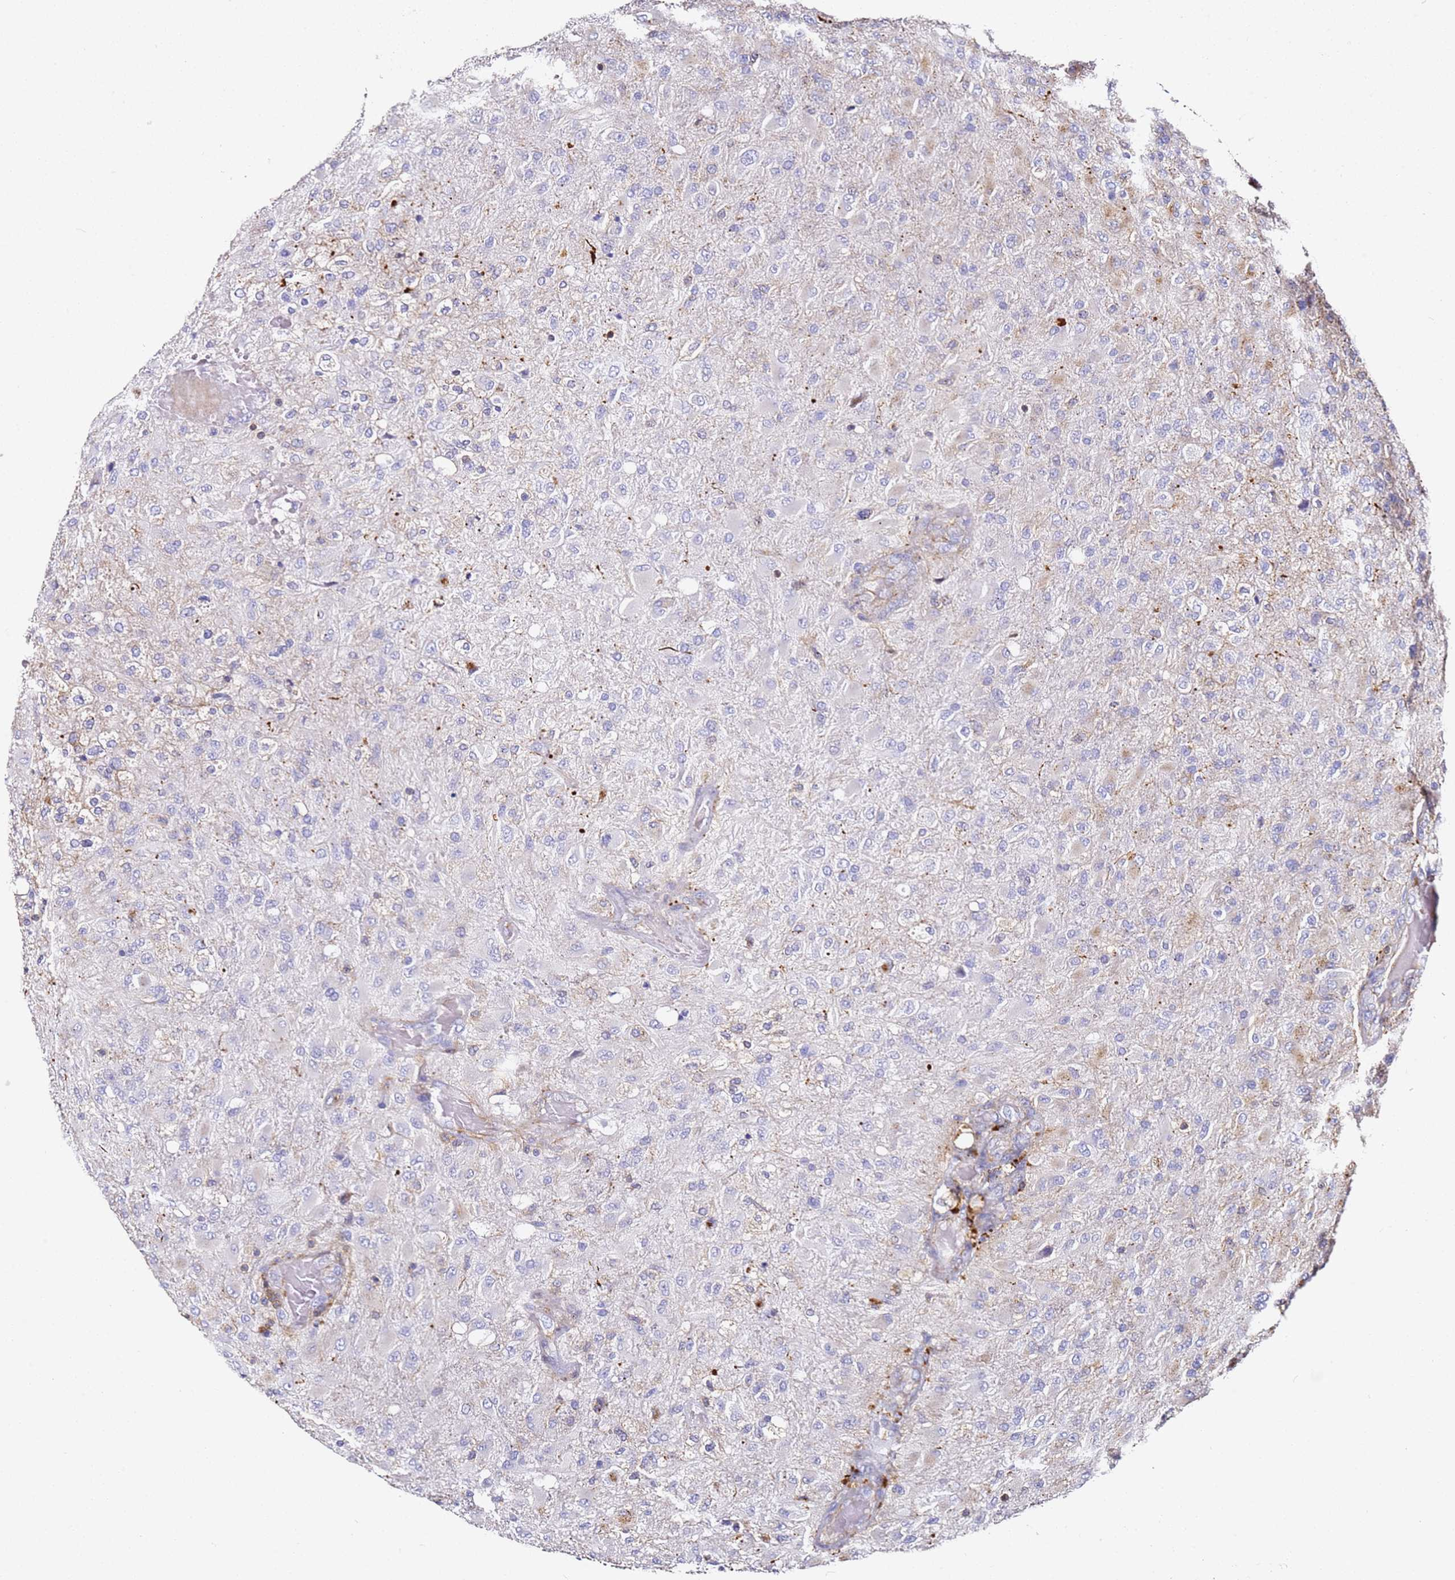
{"staining": {"intensity": "negative", "quantity": "none", "location": "none"}, "tissue": "glioma", "cell_type": "Tumor cells", "image_type": "cancer", "snomed": [{"axis": "morphology", "description": "Glioma, malignant, Low grade"}, {"axis": "topography", "description": "Brain"}], "caption": "An immunohistochemistry (IHC) micrograph of low-grade glioma (malignant) is shown. There is no staining in tumor cells of low-grade glioma (malignant).", "gene": "ZNF671", "patient": {"sex": "male", "age": 65}}